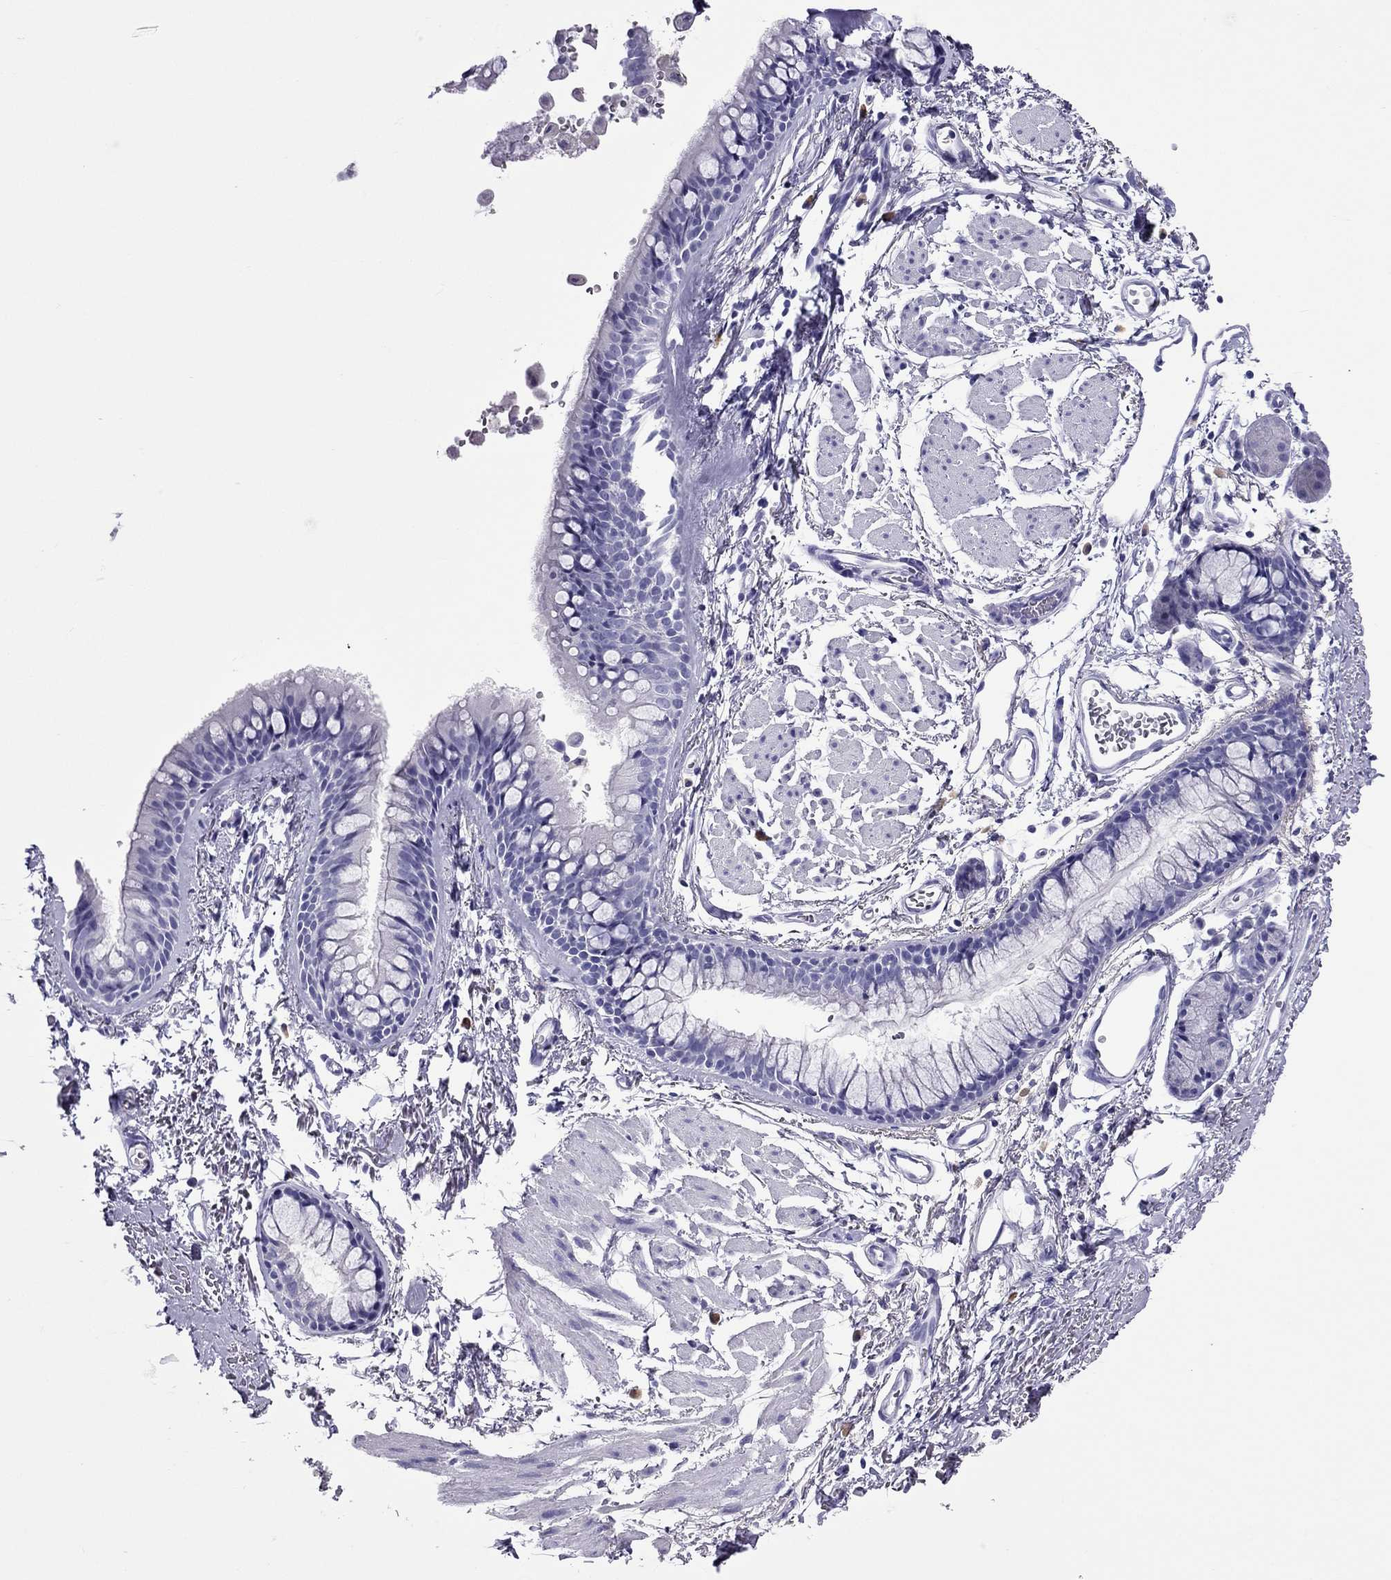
{"staining": {"intensity": "negative", "quantity": "none", "location": "none"}, "tissue": "soft tissue", "cell_type": "Fibroblasts", "image_type": "normal", "snomed": [{"axis": "morphology", "description": "Normal tissue, NOS"}, {"axis": "topography", "description": "Cartilage tissue"}, {"axis": "topography", "description": "Bronchus"}], "caption": "Image shows no significant protein staining in fibroblasts of benign soft tissue.", "gene": "ARR3", "patient": {"sex": "female", "age": 79}}